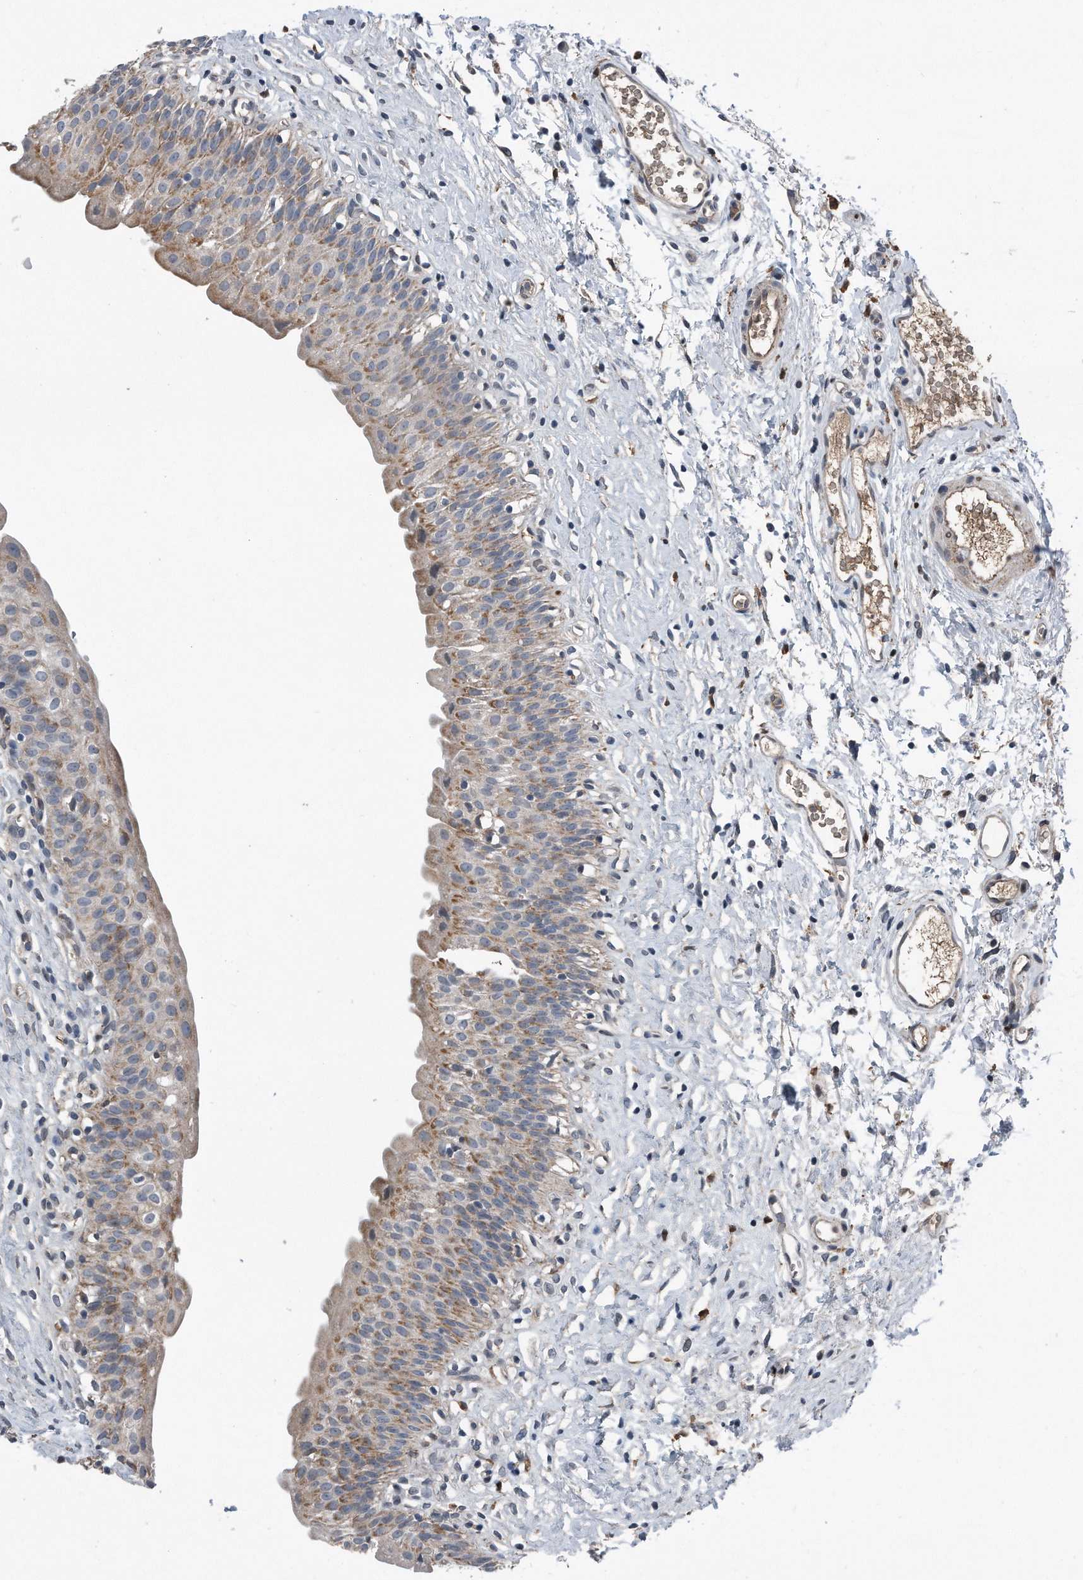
{"staining": {"intensity": "weak", "quantity": ">75%", "location": "cytoplasmic/membranous"}, "tissue": "urinary bladder", "cell_type": "Urothelial cells", "image_type": "normal", "snomed": [{"axis": "morphology", "description": "Normal tissue, NOS"}, {"axis": "topography", "description": "Urinary bladder"}], "caption": "Brown immunohistochemical staining in normal urinary bladder displays weak cytoplasmic/membranous staining in approximately >75% of urothelial cells.", "gene": "DST", "patient": {"sex": "male", "age": 51}}